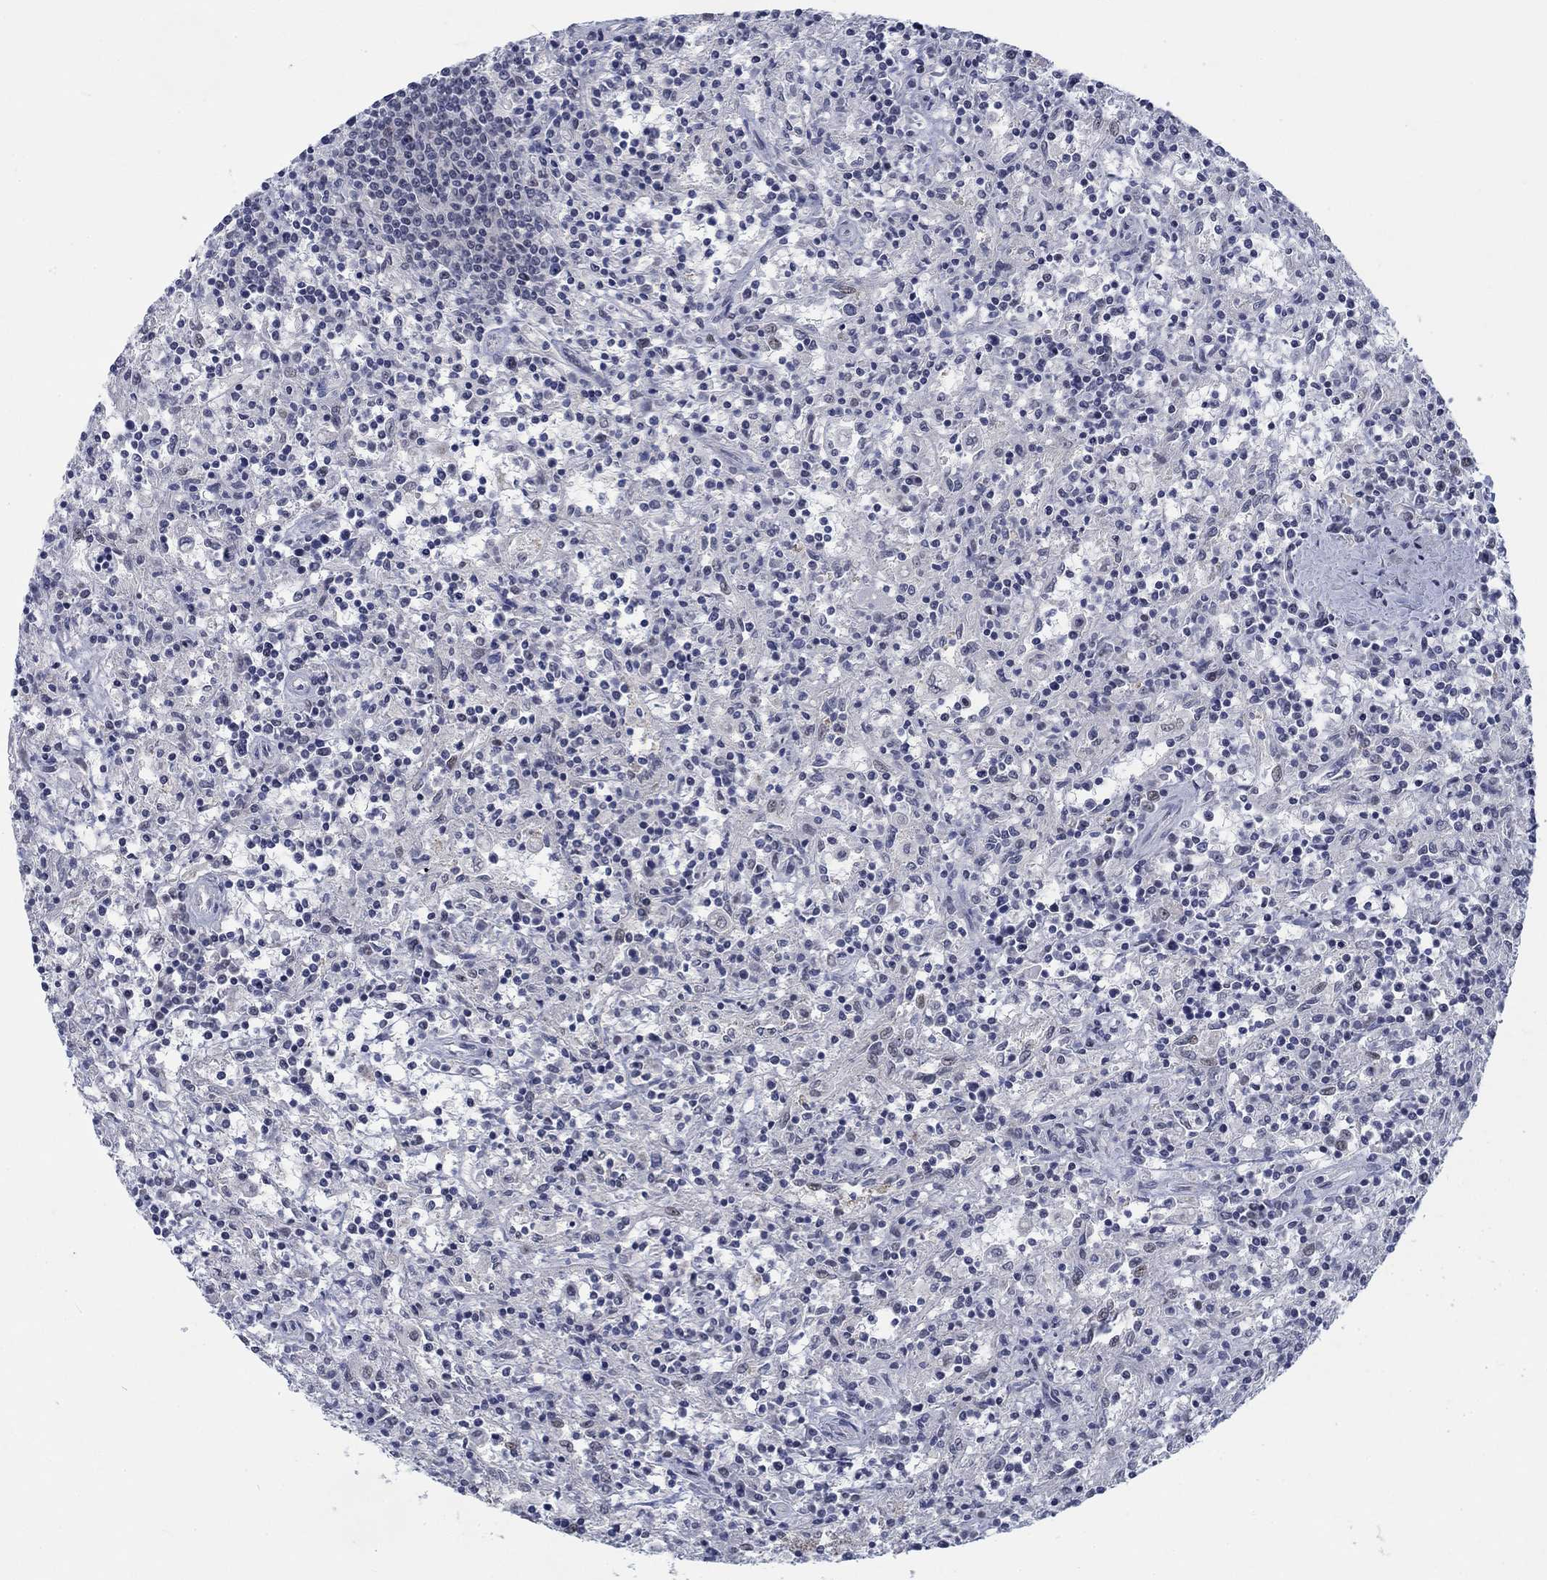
{"staining": {"intensity": "negative", "quantity": "none", "location": "none"}, "tissue": "lymphoma", "cell_type": "Tumor cells", "image_type": "cancer", "snomed": [{"axis": "morphology", "description": "Malignant lymphoma, non-Hodgkin's type, Low grade"}, {"axis": "topography", "description": "Spleen"}], "caption": "DAB (3,3'-diaminobenzidine) immunohistochemical staining of low-grade malignant lymphoma, non-Hodgkin's type displays no significant expression in tumor cells.", "gene": "NEU3", "patient": {"sex": "male", "age": 62}}